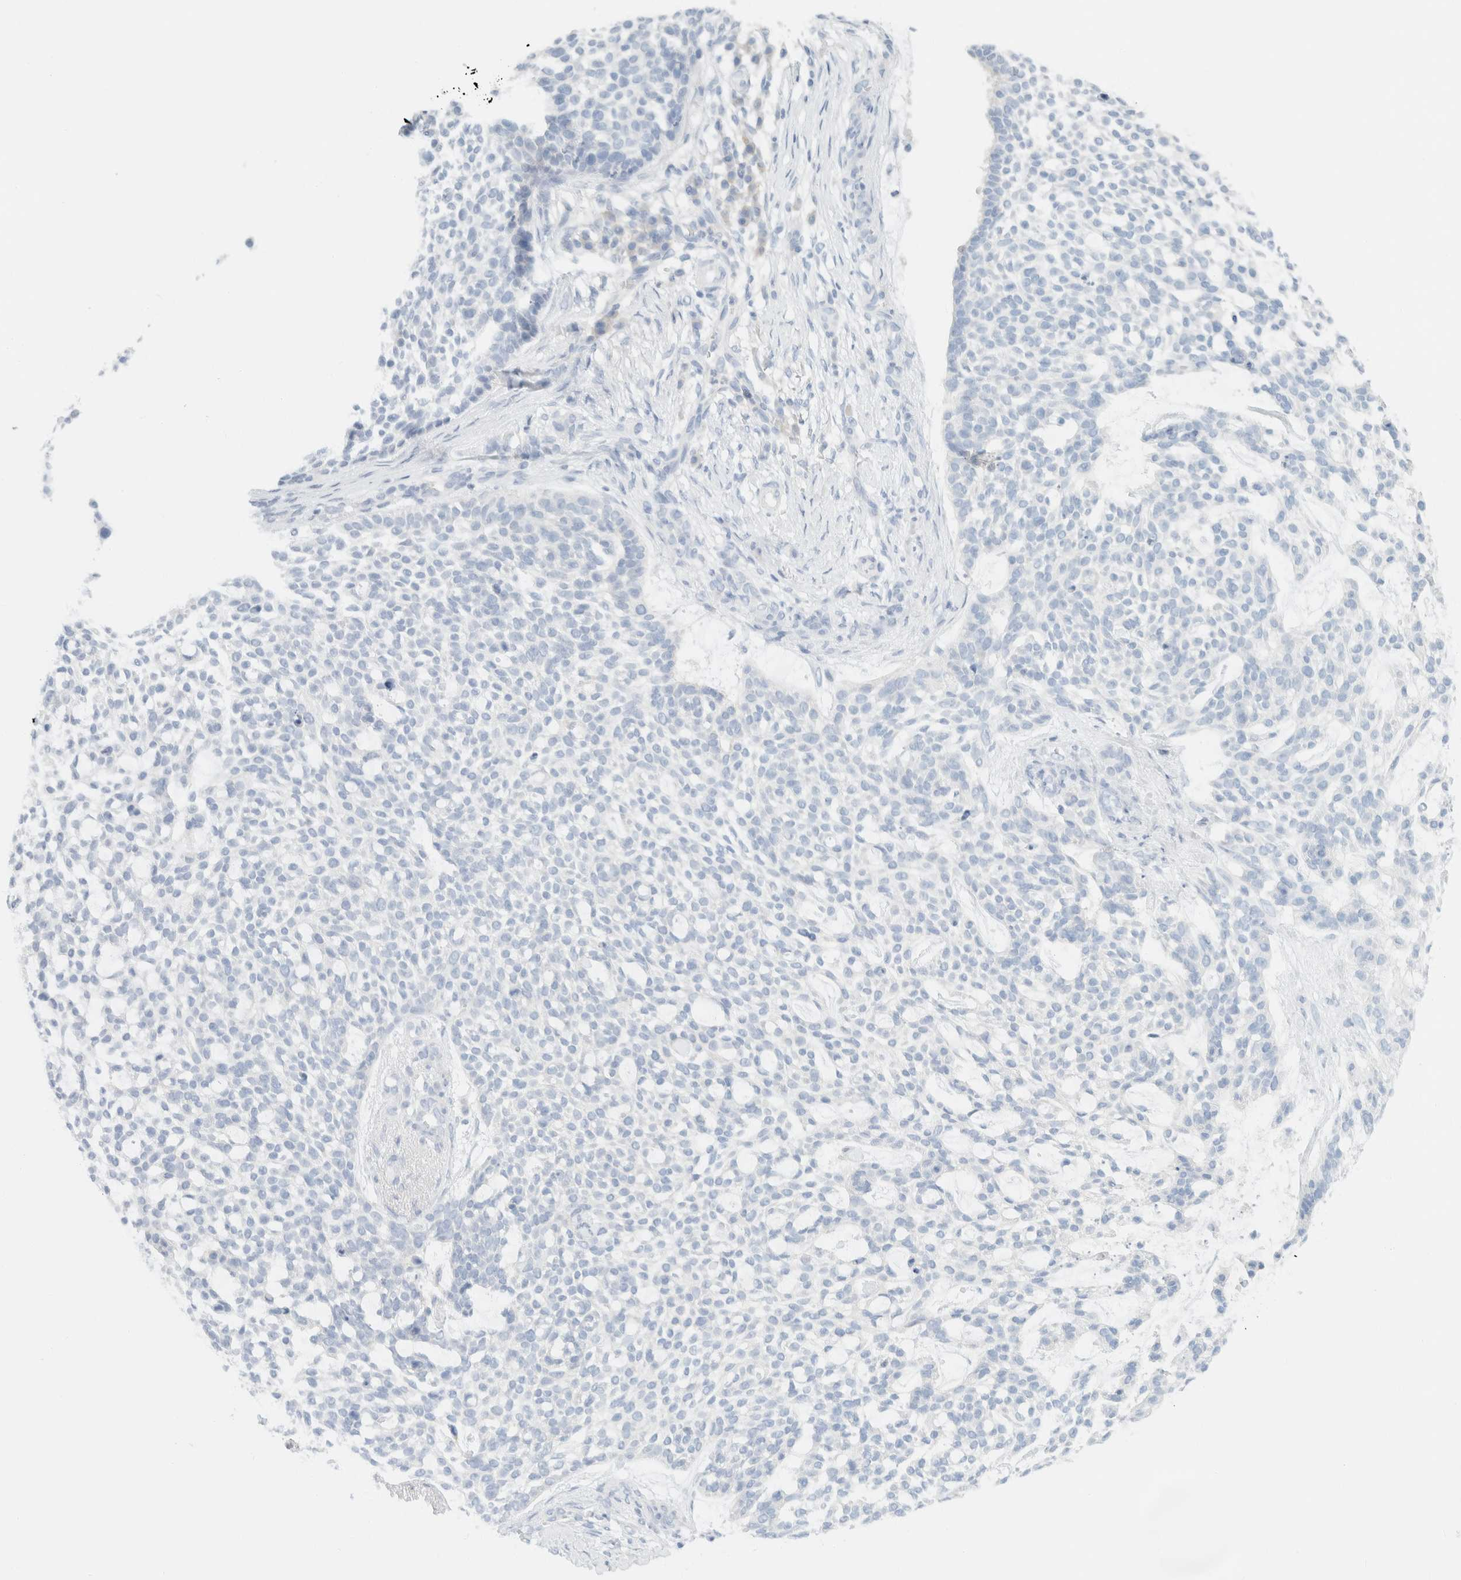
{"staining": {"intensity": "negative", "quantity": "none", "location": "none"}, "tissue": "skin cancer", "cell_type": "Tumor cells", "image_type": "cancer", "snomed": [{"axis": "morphology", "description": "Basal cell carcinoma"}, {"axis": "topography", "description": "Skin"}], "caption": "Tumor cells show no significant expression in skin cancer.", "gene": "SH3GLB2", "patient": {"sex": "female", "age": 64}}